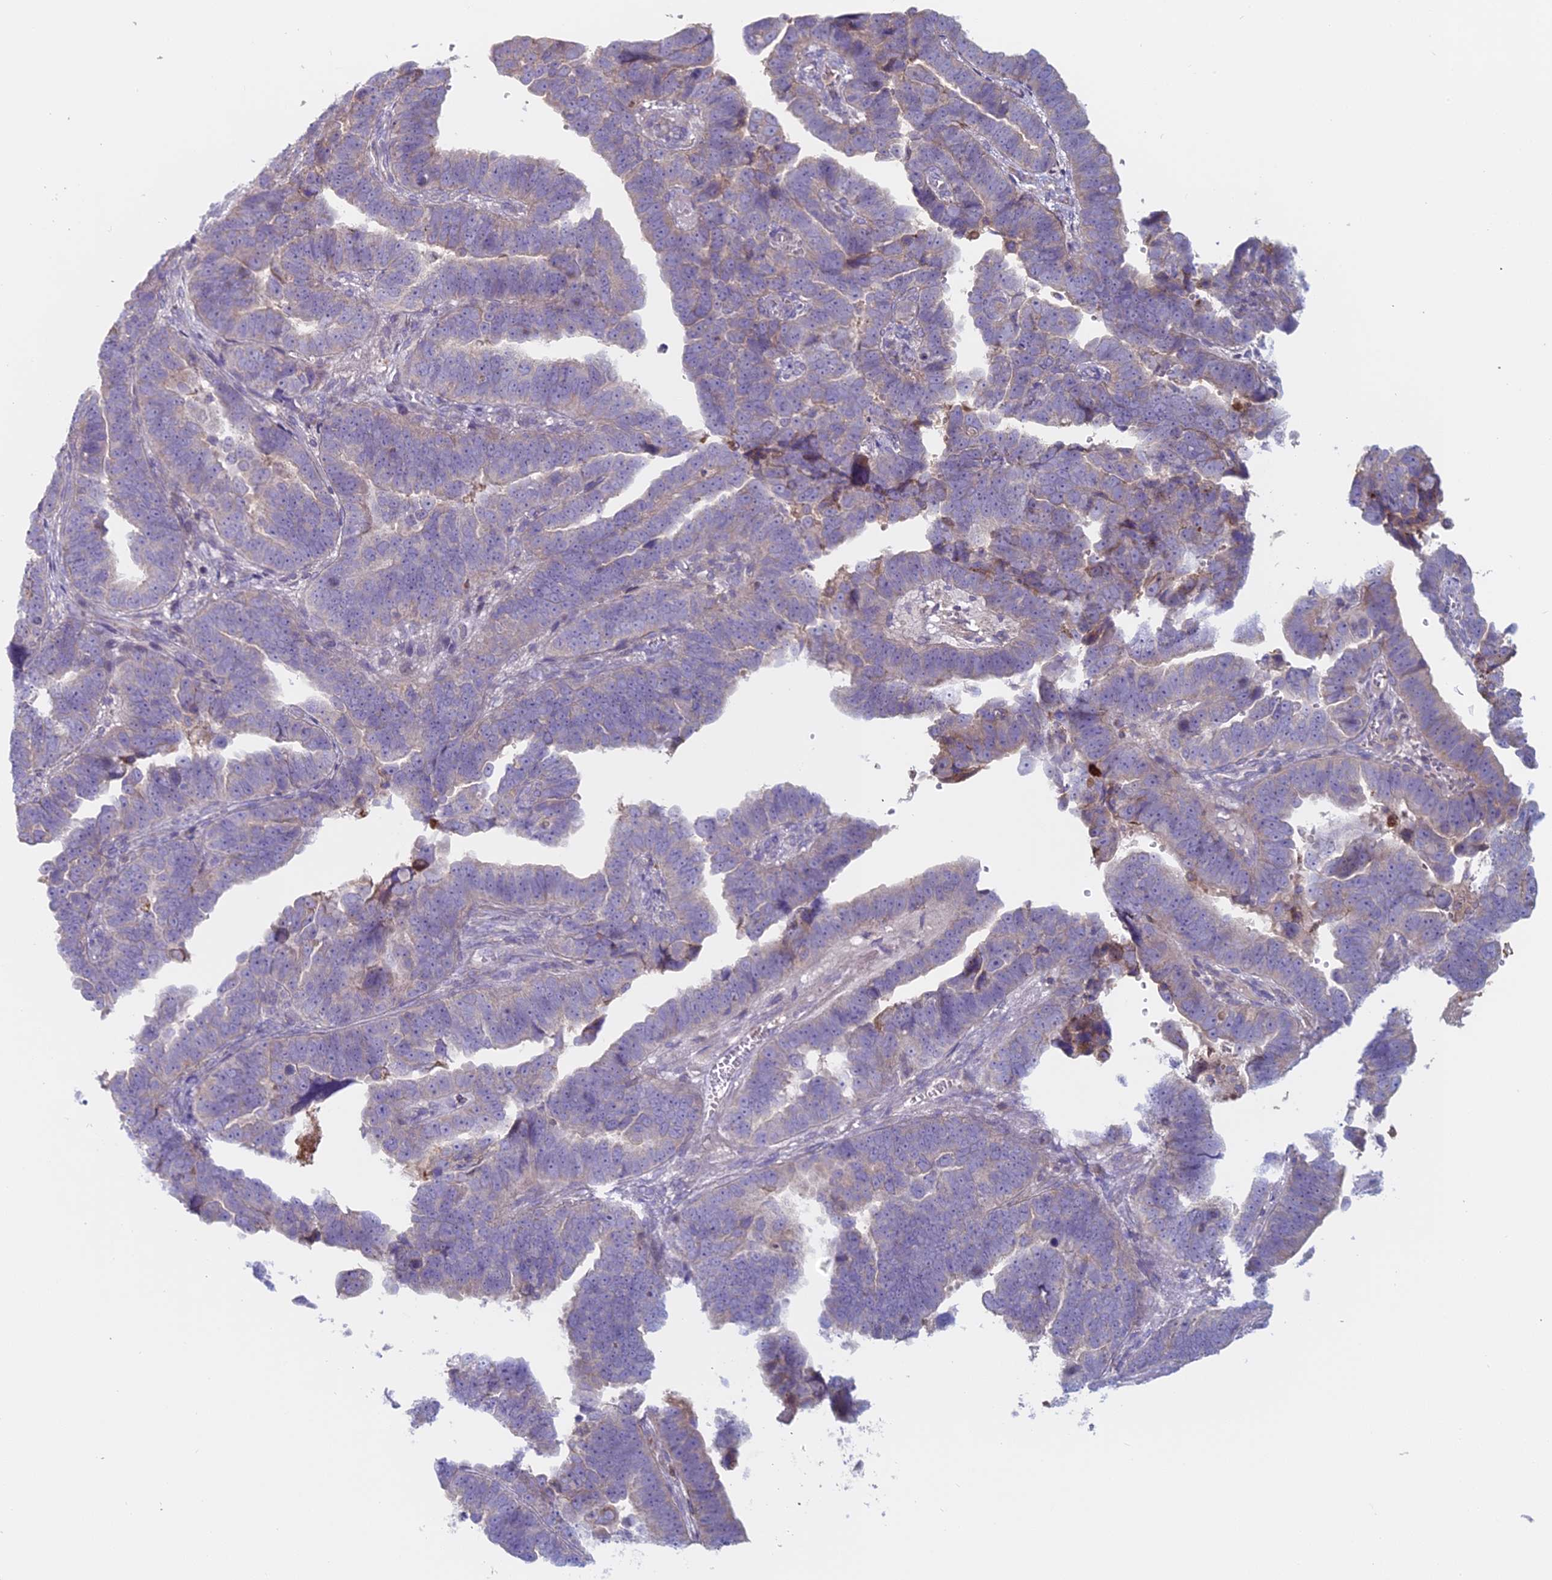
{"staining": {"intensity": "negative", "quantity": "none", "location": "none"}, "tissue": "endometrial cancer", "cell_type": "Tumor cells", "image_type": "cancer", "snomed": [{"axis": "morphology", "description": "Adenocarcinoma, NOS"}, {"axis": "topography", "description": "Endometrium"}], "caption": "Immunohistochemical staining of human adenocarcinoma (endometrial) demonstrates no significant staining in tumor cells.", "gene": "IFTAP", "patient": {"sex": "female", "age": 75}}